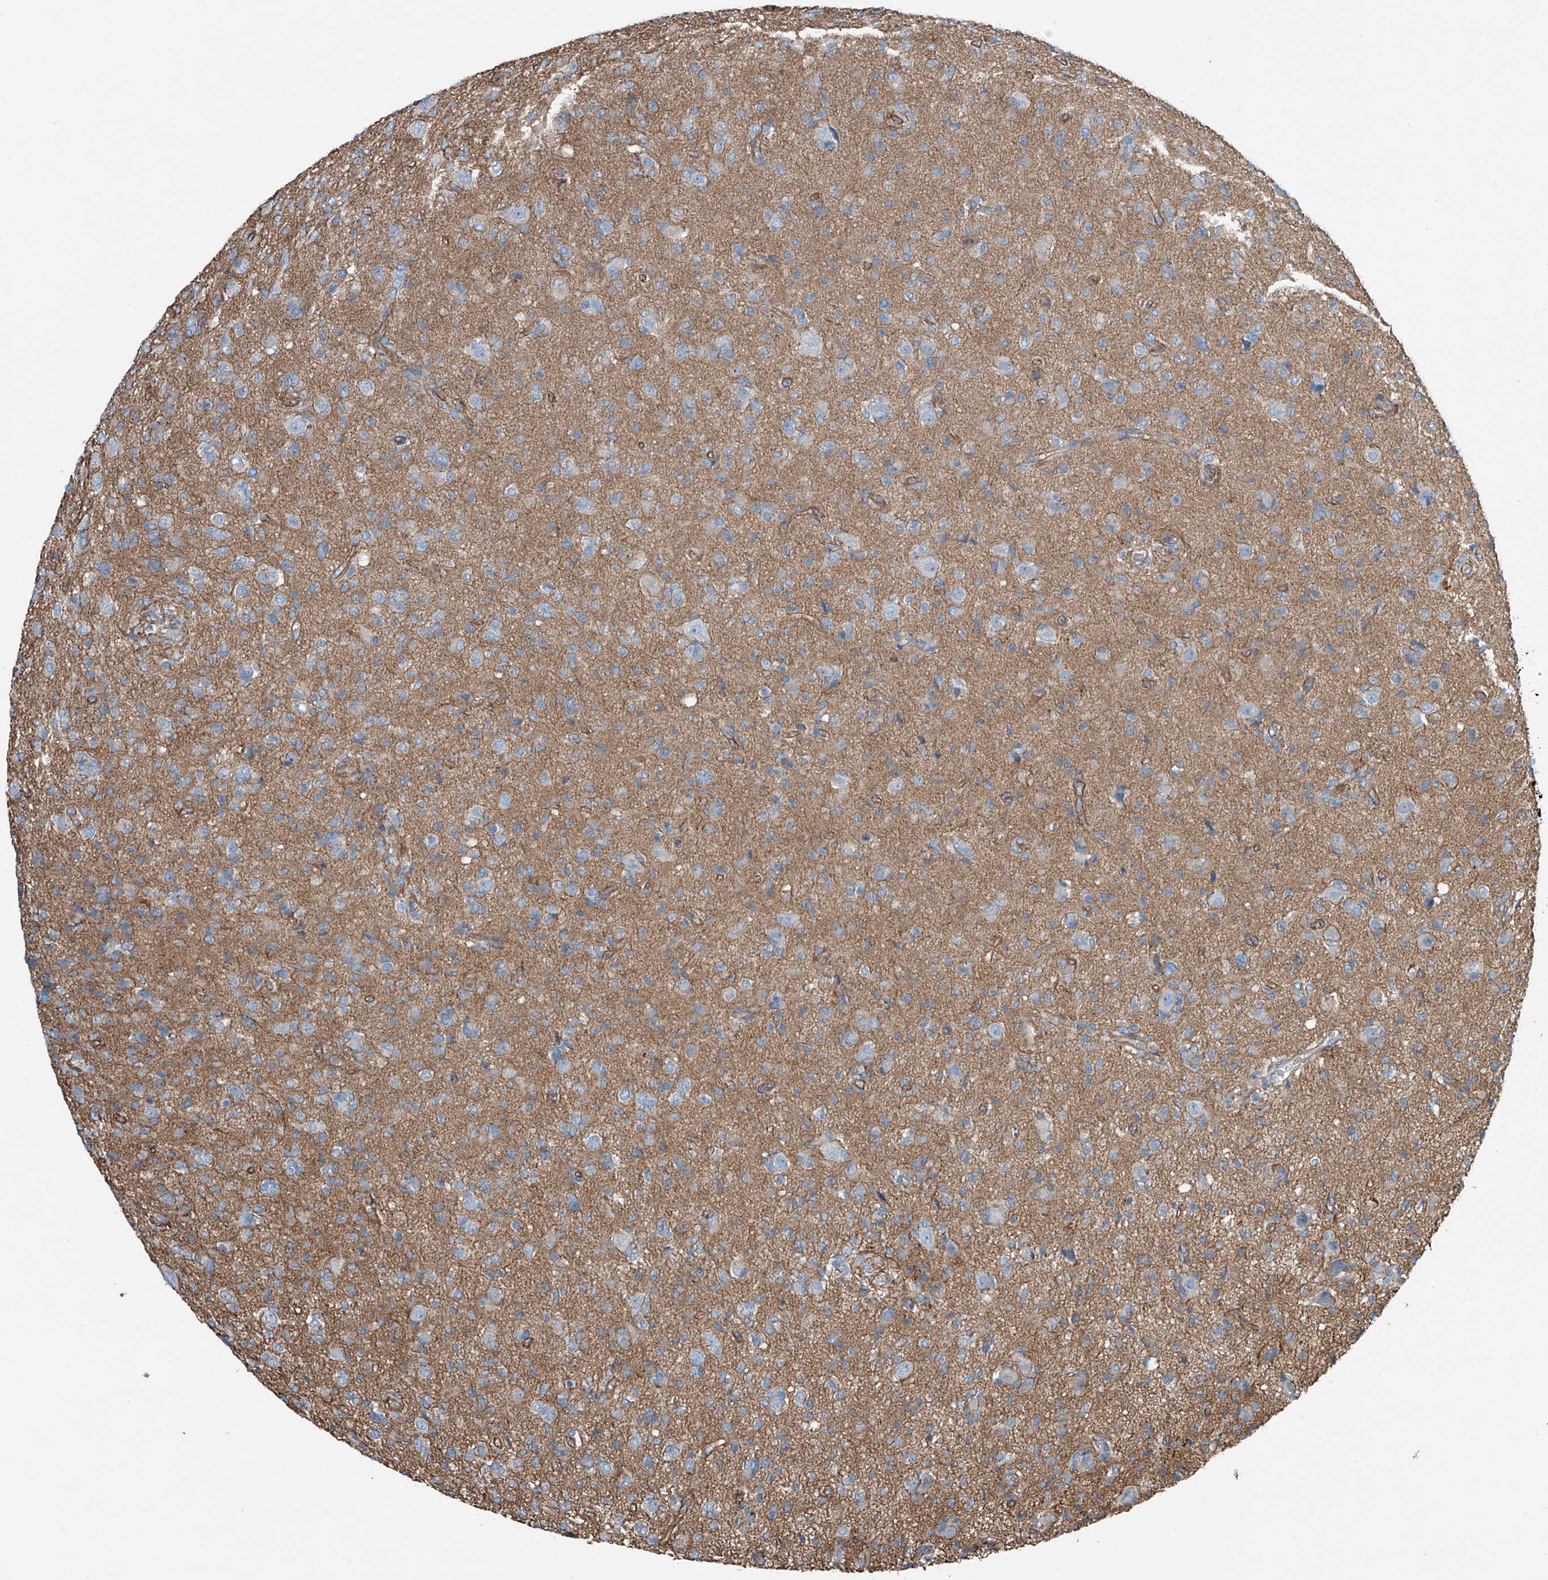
{"staining": {"intensity": "weak", "quantity": "<25%", "location": "cytoplasmic/membranous"}, "tissue": "glioma", "cell_type": "Tumor cells", "image_type": "cancer", "snomed": [{"axis": "morphology", "description": "Glioma, malignant, High grade"}, {"axis": "topography", "description": "Brain"}], "caption": "DAB immunohistochemical staining of malignant glioma (high-grade) demonstrates no significant positivity in tumor cells.", "gene": "THEMIS2", "patient": {"sex": "female", "age": 57}}